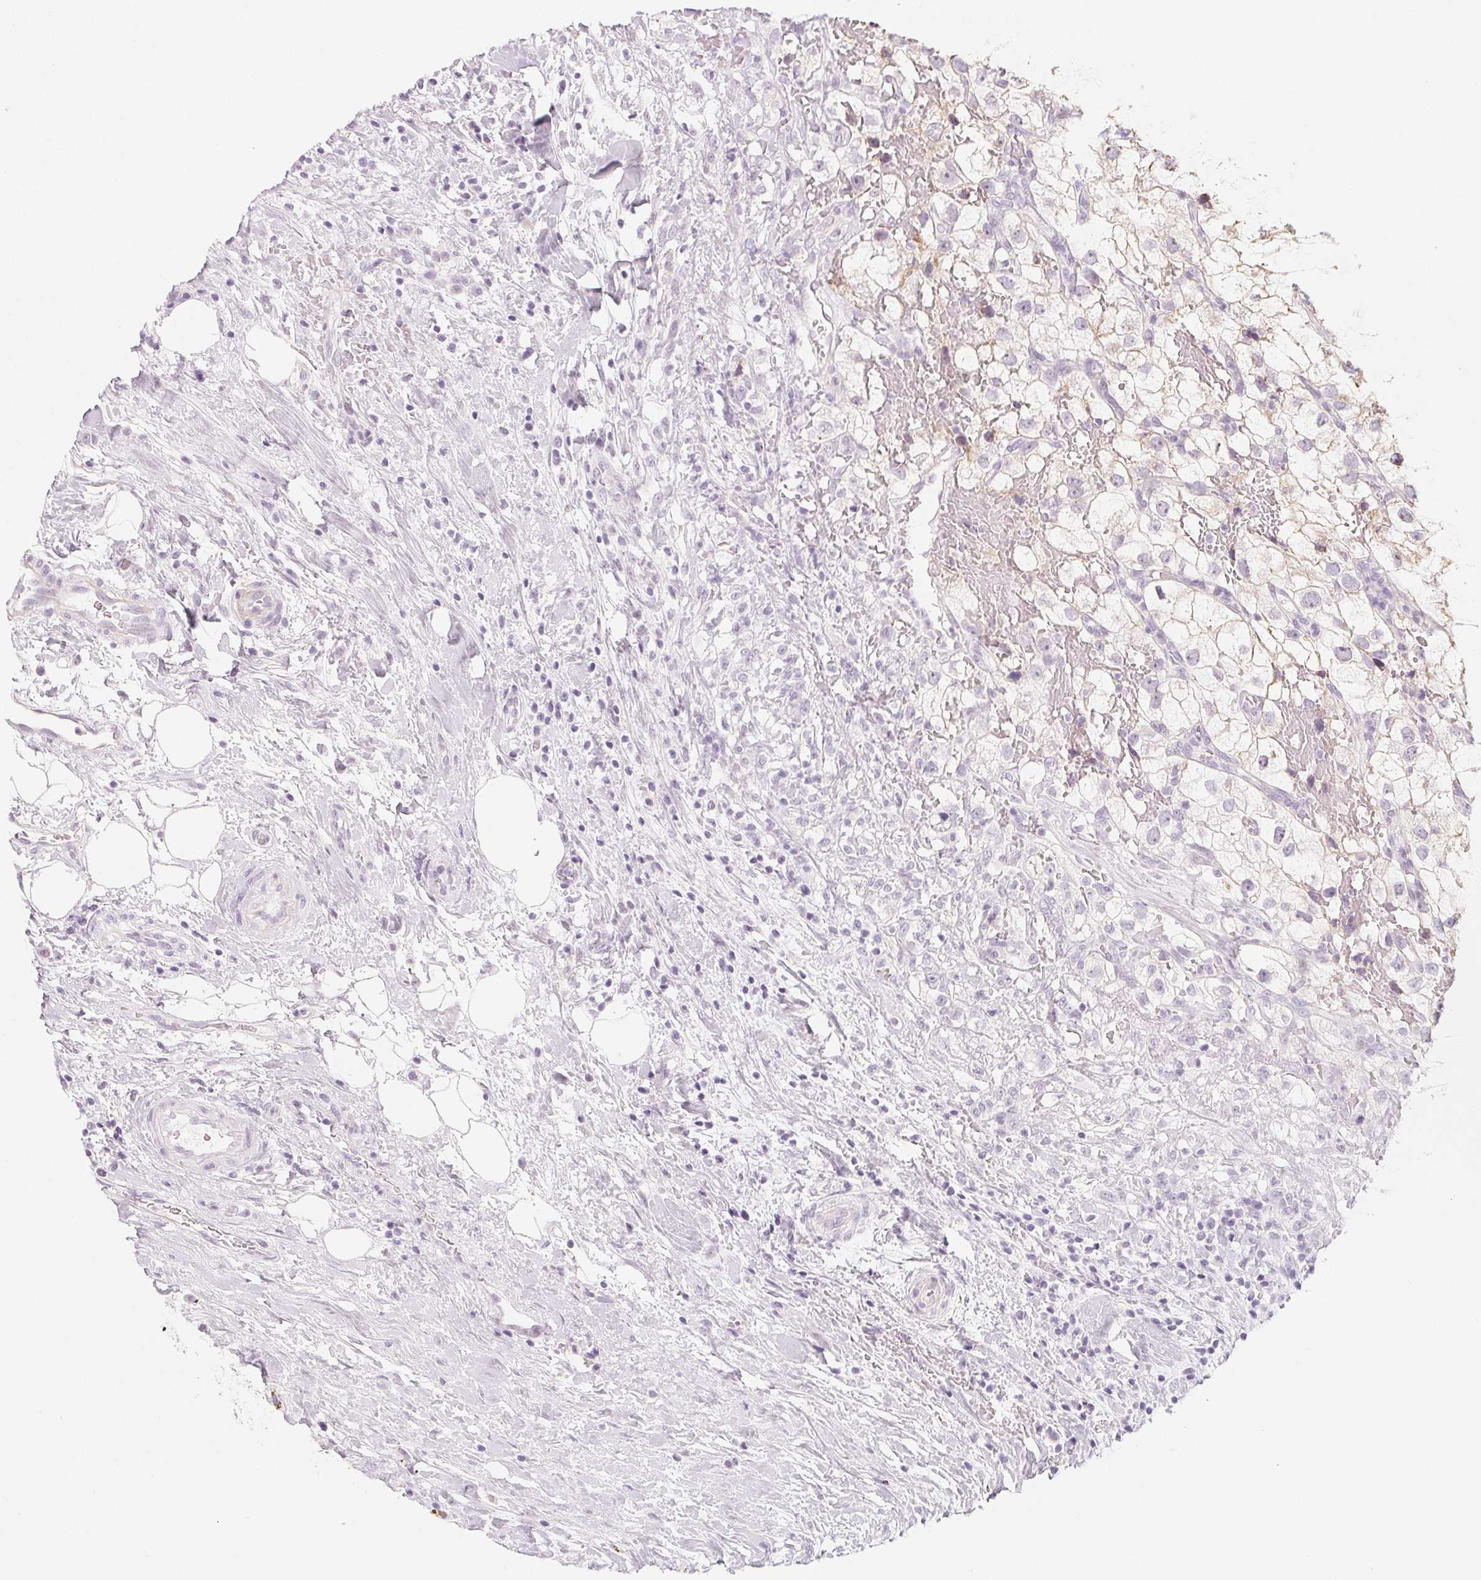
{"staining": {"intensity": "negative", "quantity": "none", "location": "none"}, "tissue": "renal cancer", "cell_type": "Tumor cells", "image_type": "cancer", "snomed": [{"axis": "morphology", "description": "Adenocarcinoma, NOS"}, {"axis": "topography", "description": "Kidney"}], "caption": "A micrograph of renal cancer stained for a protein demonstrates no brown staining in tumor cells.", "gene": "SH3GL2", "patient": {"sex": "male", "age": 59}}